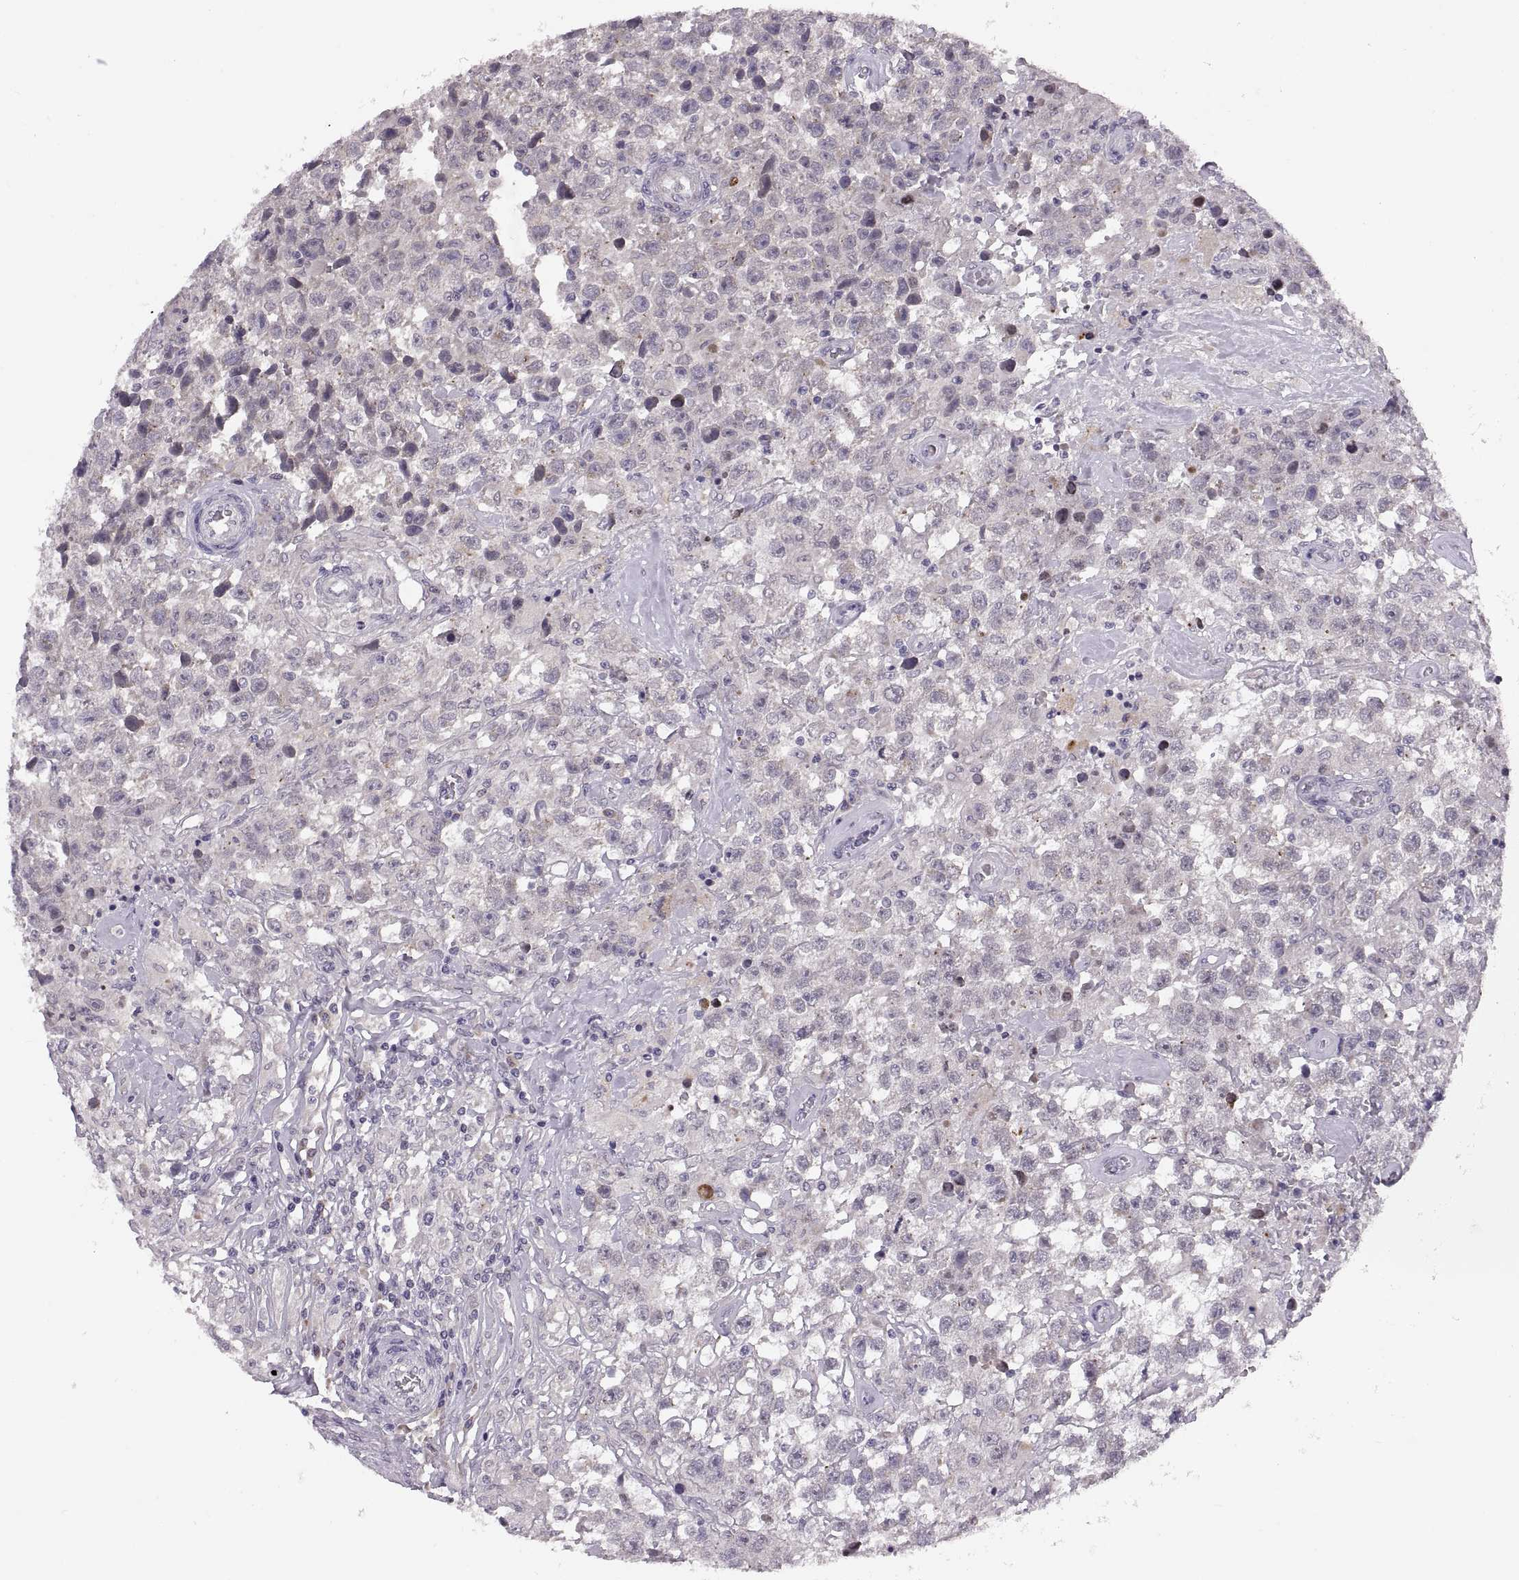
{"staining": {"intensity": "negative", "quantity": "none", "location": "none"}, "tissue": "testis cancer", "cell_type": "Tumor cells", "image_type": "cancer", "snomed": [{"axis": "morphology", "description": "Seminoma, NOS"}, {"axis": "topography", "description": "Testis"}], "caption": "A high-resolution histopathology image shows immunohistochemistry staining of testis cancer, which displays no significant positivity in tumor cells.", "gene": "ADH6", "patient": {"sex": "male", "age": 43}}